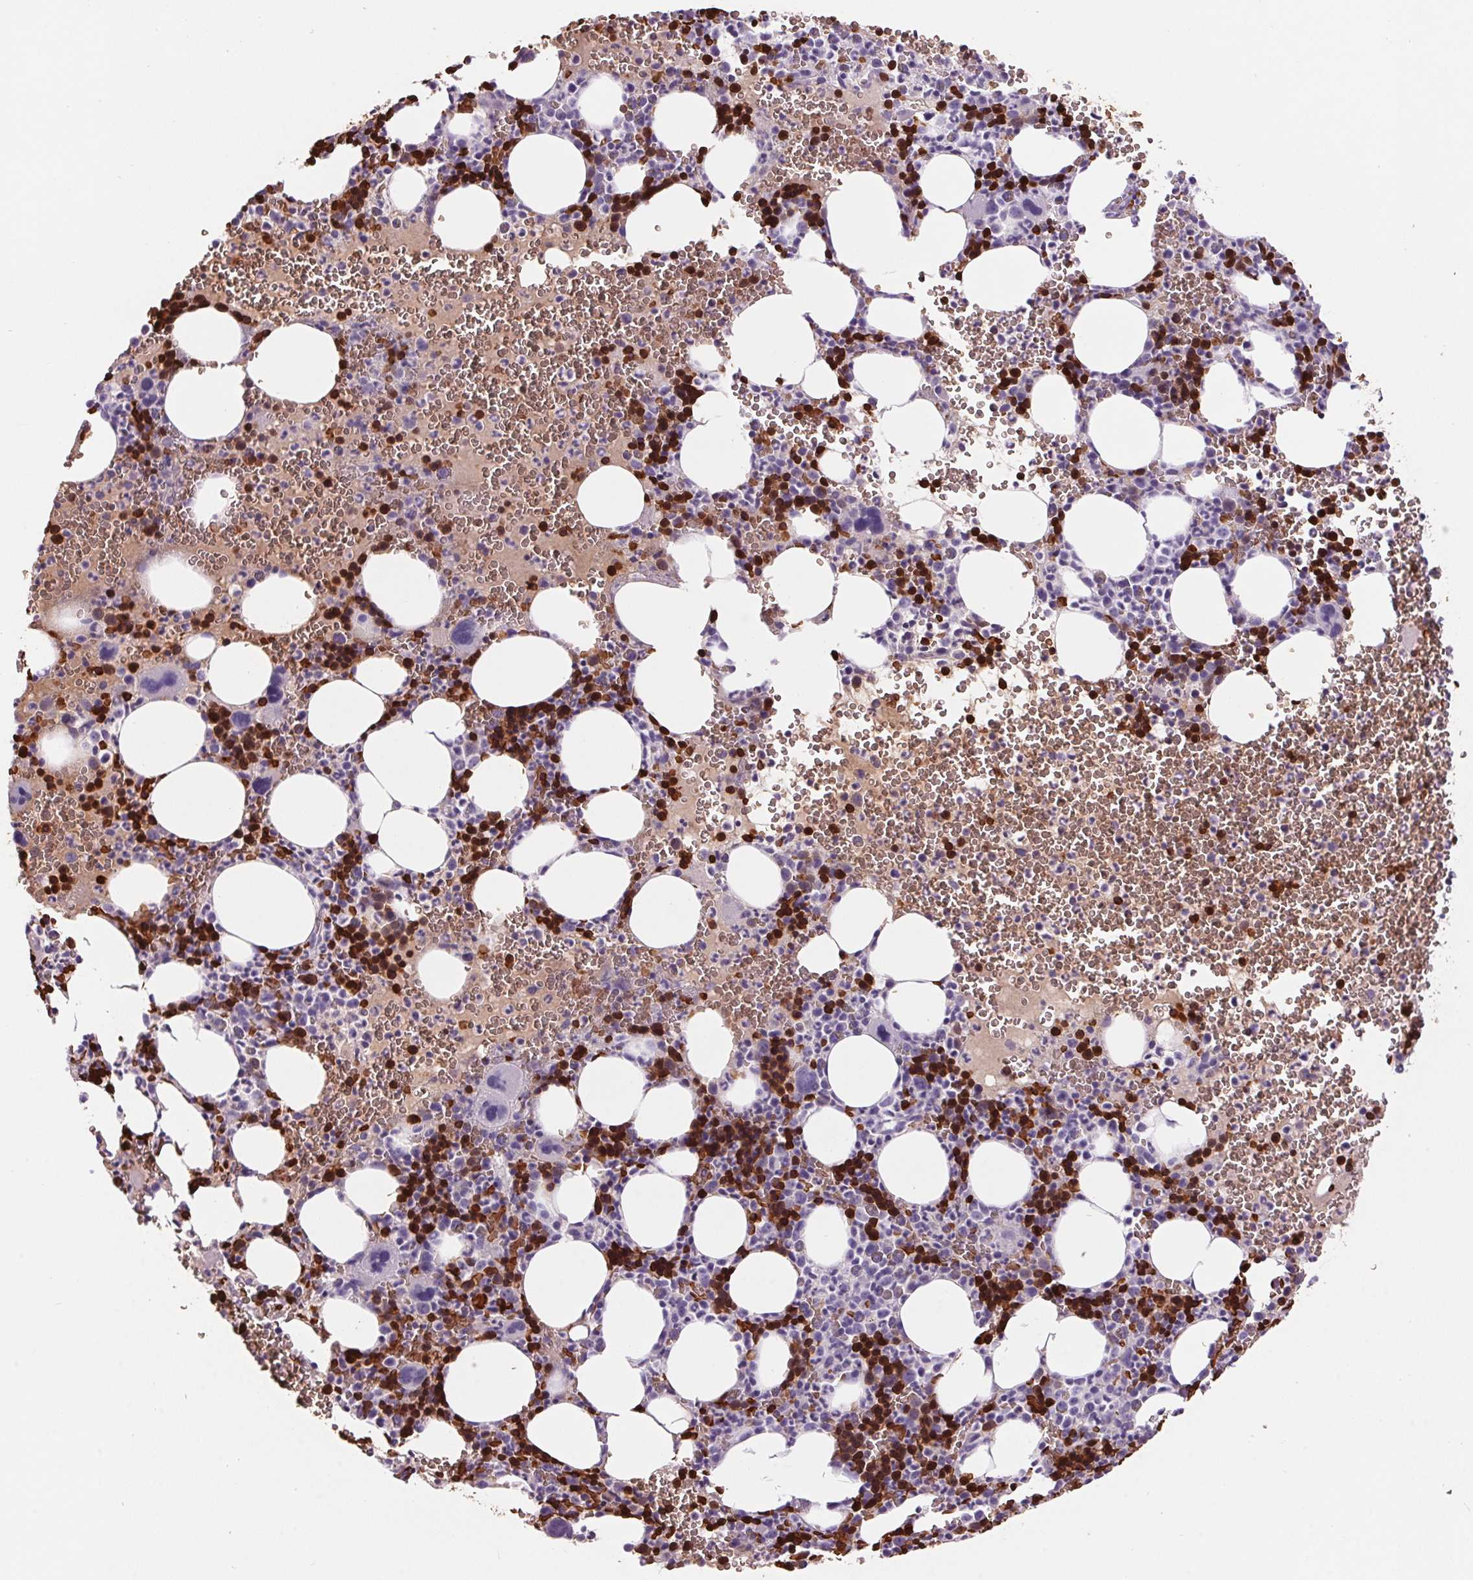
{"staining": {"intensity": "moderate", "quantity": "25%-75%", "location": "cytoplasmic/membranous,nuclear"}, "tissue": "bone marrow", "cell_type": "Hematopoietic cells", "image_type": "normal", "snomed": [{"axis": "morphology", "description": "Normal tissue, NOS"}, {"axis": "topography", "description": "Bone marrow"}], "caption": "A histopathology image of bone marrow stained for a protein demonstrates moderate cytoplasmic/membranous,nuclear brown staining in hematopoietic cells.", "gene": "HBQ1", "patient": {"sex": "male", "age": 63}}